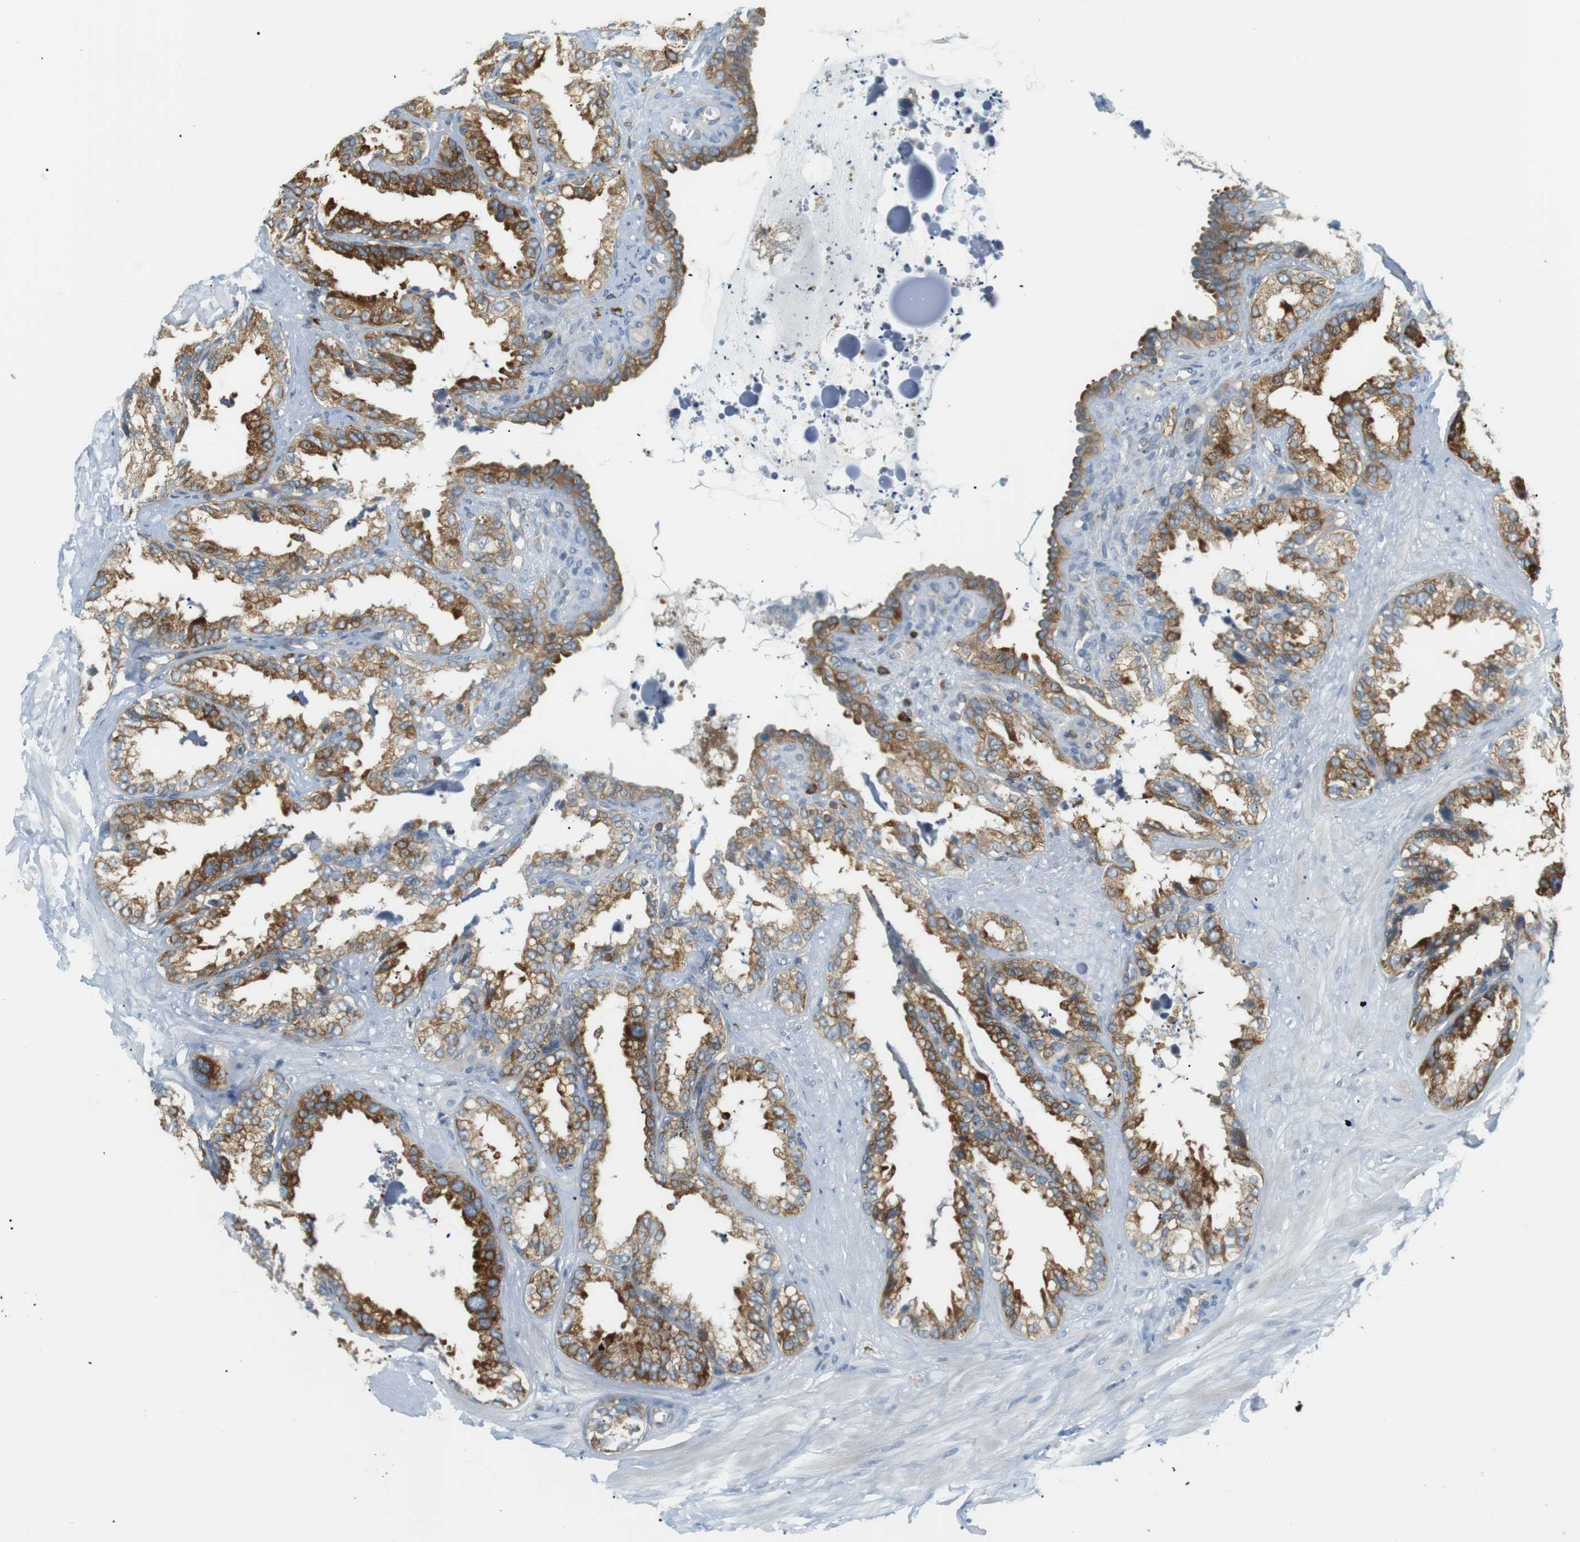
{"staining": {"intensity": "strong", "quantity": ">75%", "location": "cytoplasmic/membranous"}, "tissue": "seminal vesicle", "cell_type": "Glandular cells", "image_type": "normal", "snomed": [{"axis": "morphology", "description": "Normal tissue, NOS"}, {"axis": "topography", "description": "Seminal veicle"}], "caption": "Immunohistochemistry (IHC) histopathology image of normal seminal vesicle stained for a protein (brown), which reveals high levels of strong cytoplasmic/membranous positivity in about >75% of glandular cells.", "gene": "TMEM200A", "patient": {"sex": "male", "age": 64}}